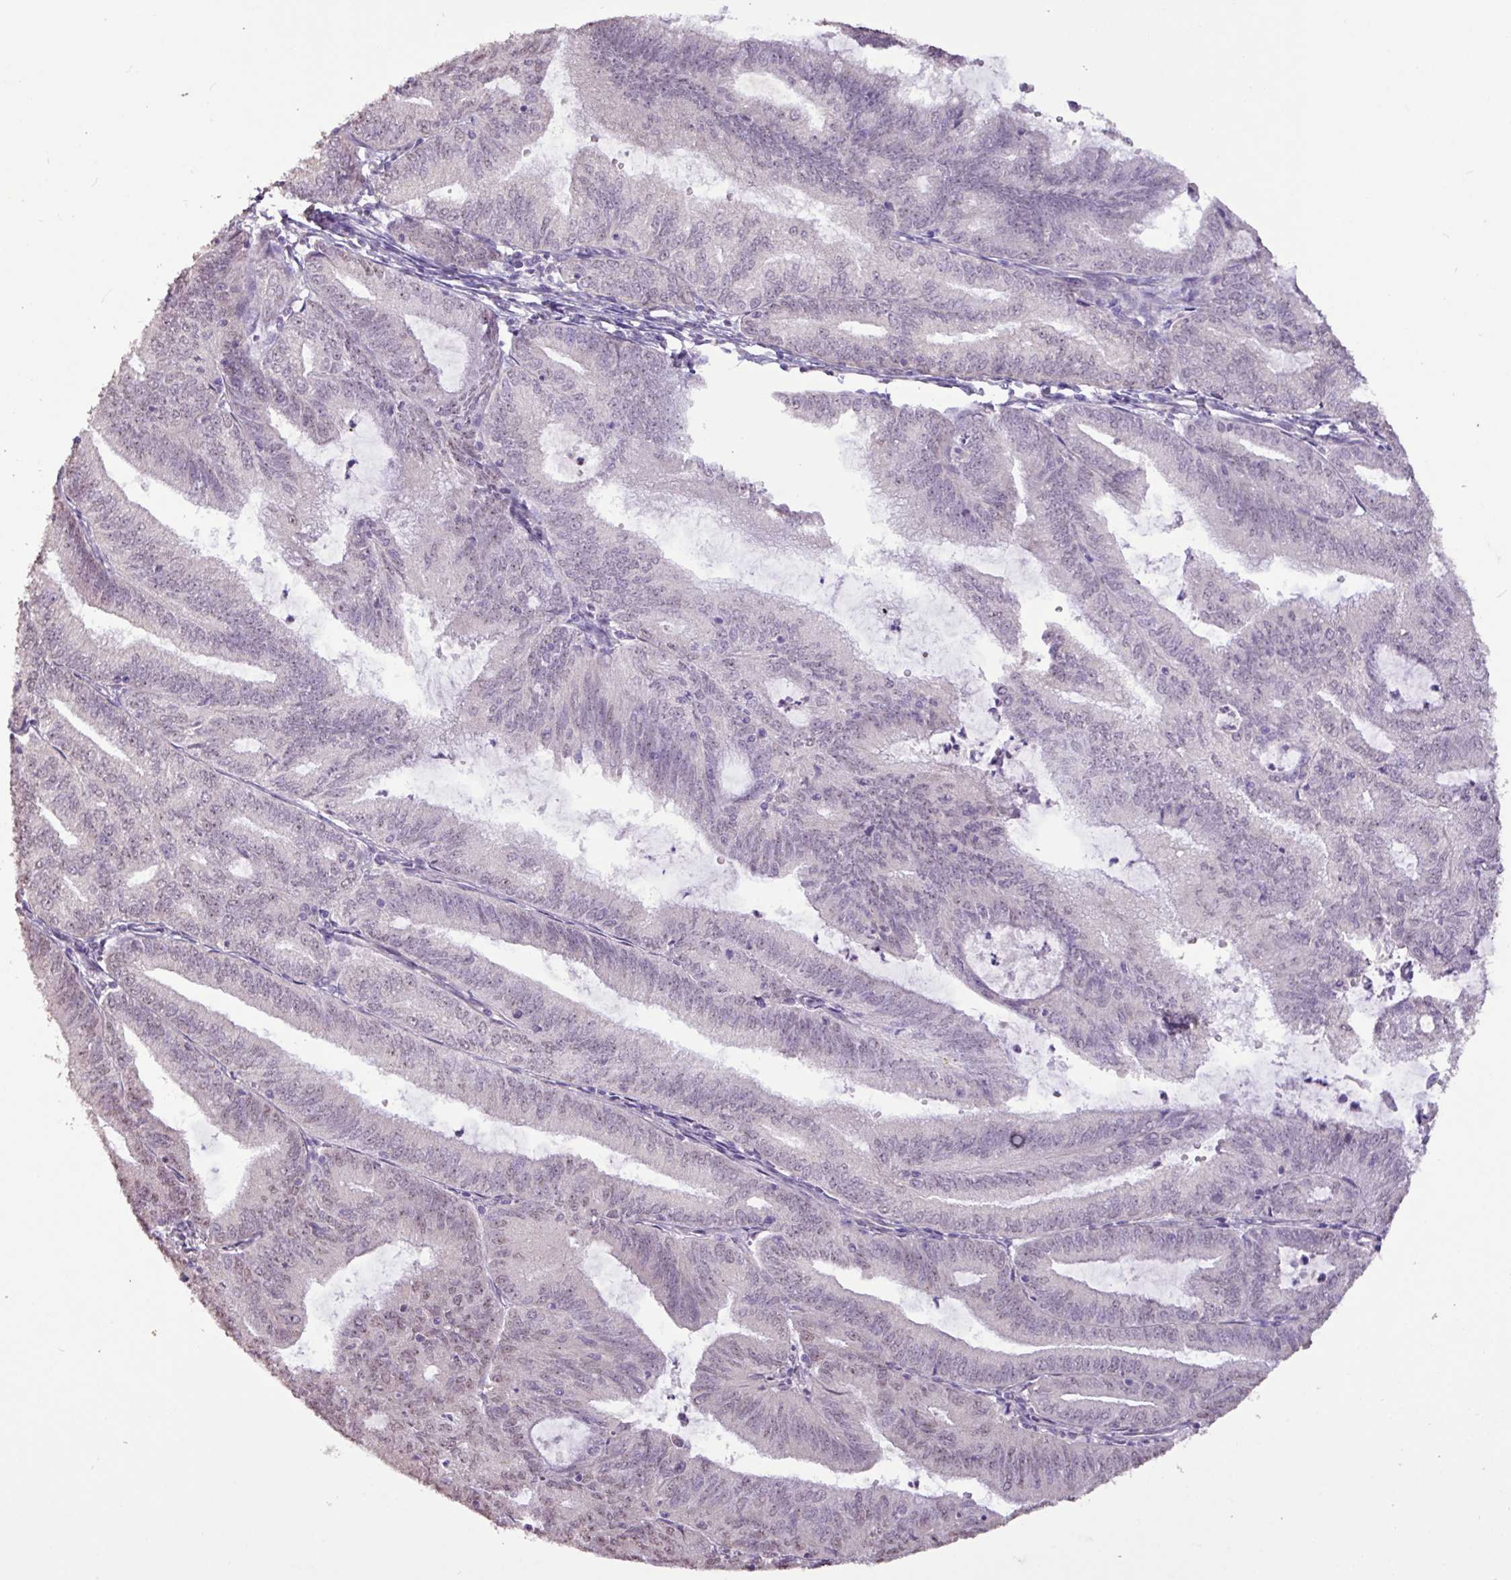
{"staining": {"intensity": "negative", "quantity": "none", "location": "none"}, "tissue": "endometrial cancer", "cell_type": "Tumor cells", "image_type": "cancer", "snomed": [{"axis": "morphology", "description": "Adenocarcinoma, NOS"}, {"axis": "topography", "description": "Endometrium"}], "caption": "Tumor cells are negative for brown protein staining in adenocarcinoma (endometrial).", "gene": "L3MBTL3", "patient": {"sex": "female", "age": 70}}